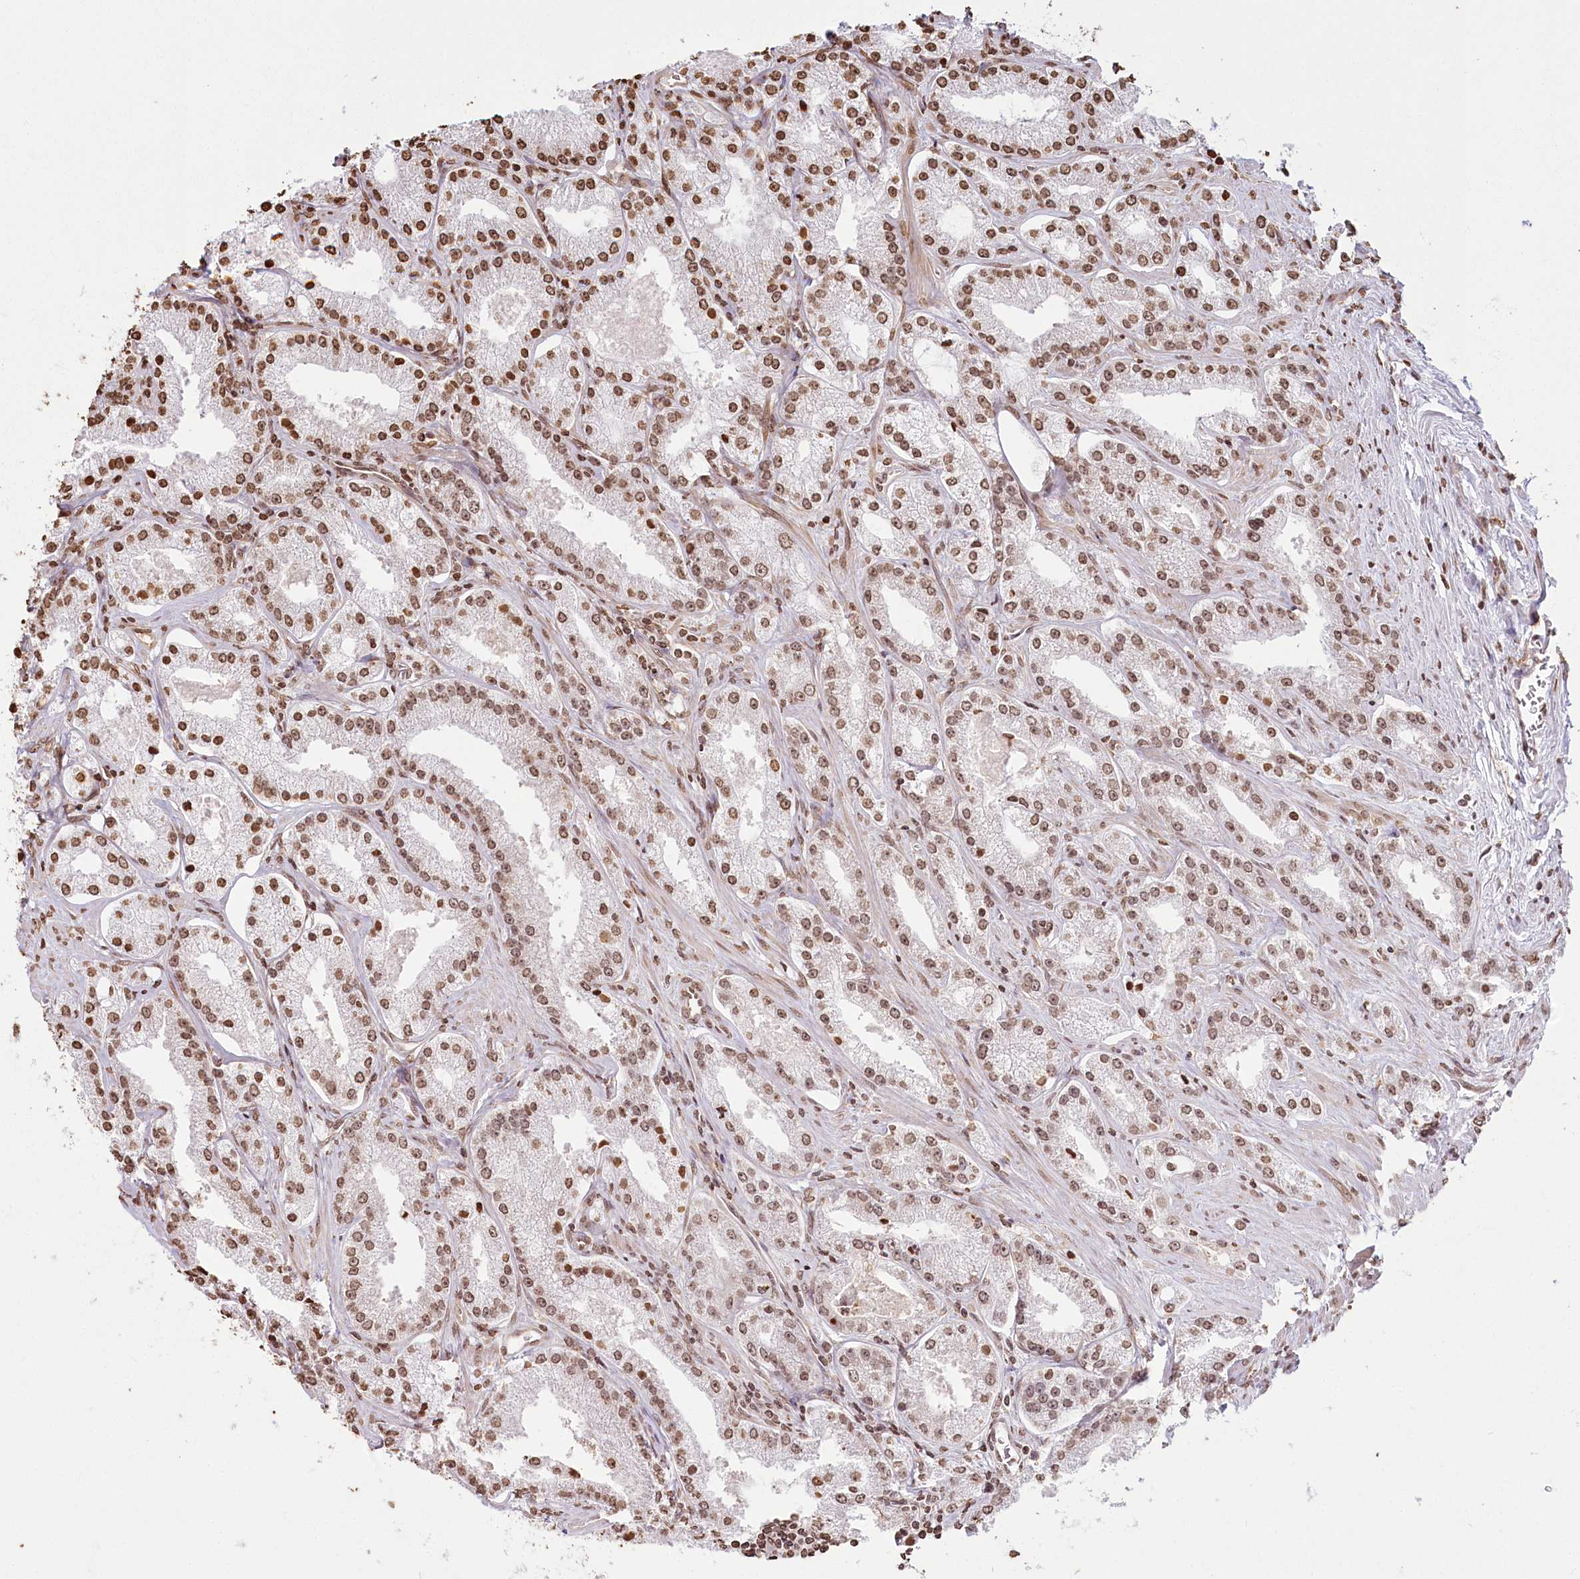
{"staining": {"intensity": "moderate", "quantity": ">75%", "location": "nuclear"}, "tissue": "prostate cancer", "cell_type": "Tumor cells", "image_type": "cancer", "snomed": [{"axis": "morphology", "description": "Adenocarcinoma, Low grade"}, {"axis": "topography", "description": "Prostate"}], "caption": "Tumor cells demonstrate medium levels of moderate nuclear staining in approximately >75% of cells in human prostate cancer (adenocarcinoma (low-grade)).", "gene": "FAM13A", "patient": {"sex": "male", "age": 69}}